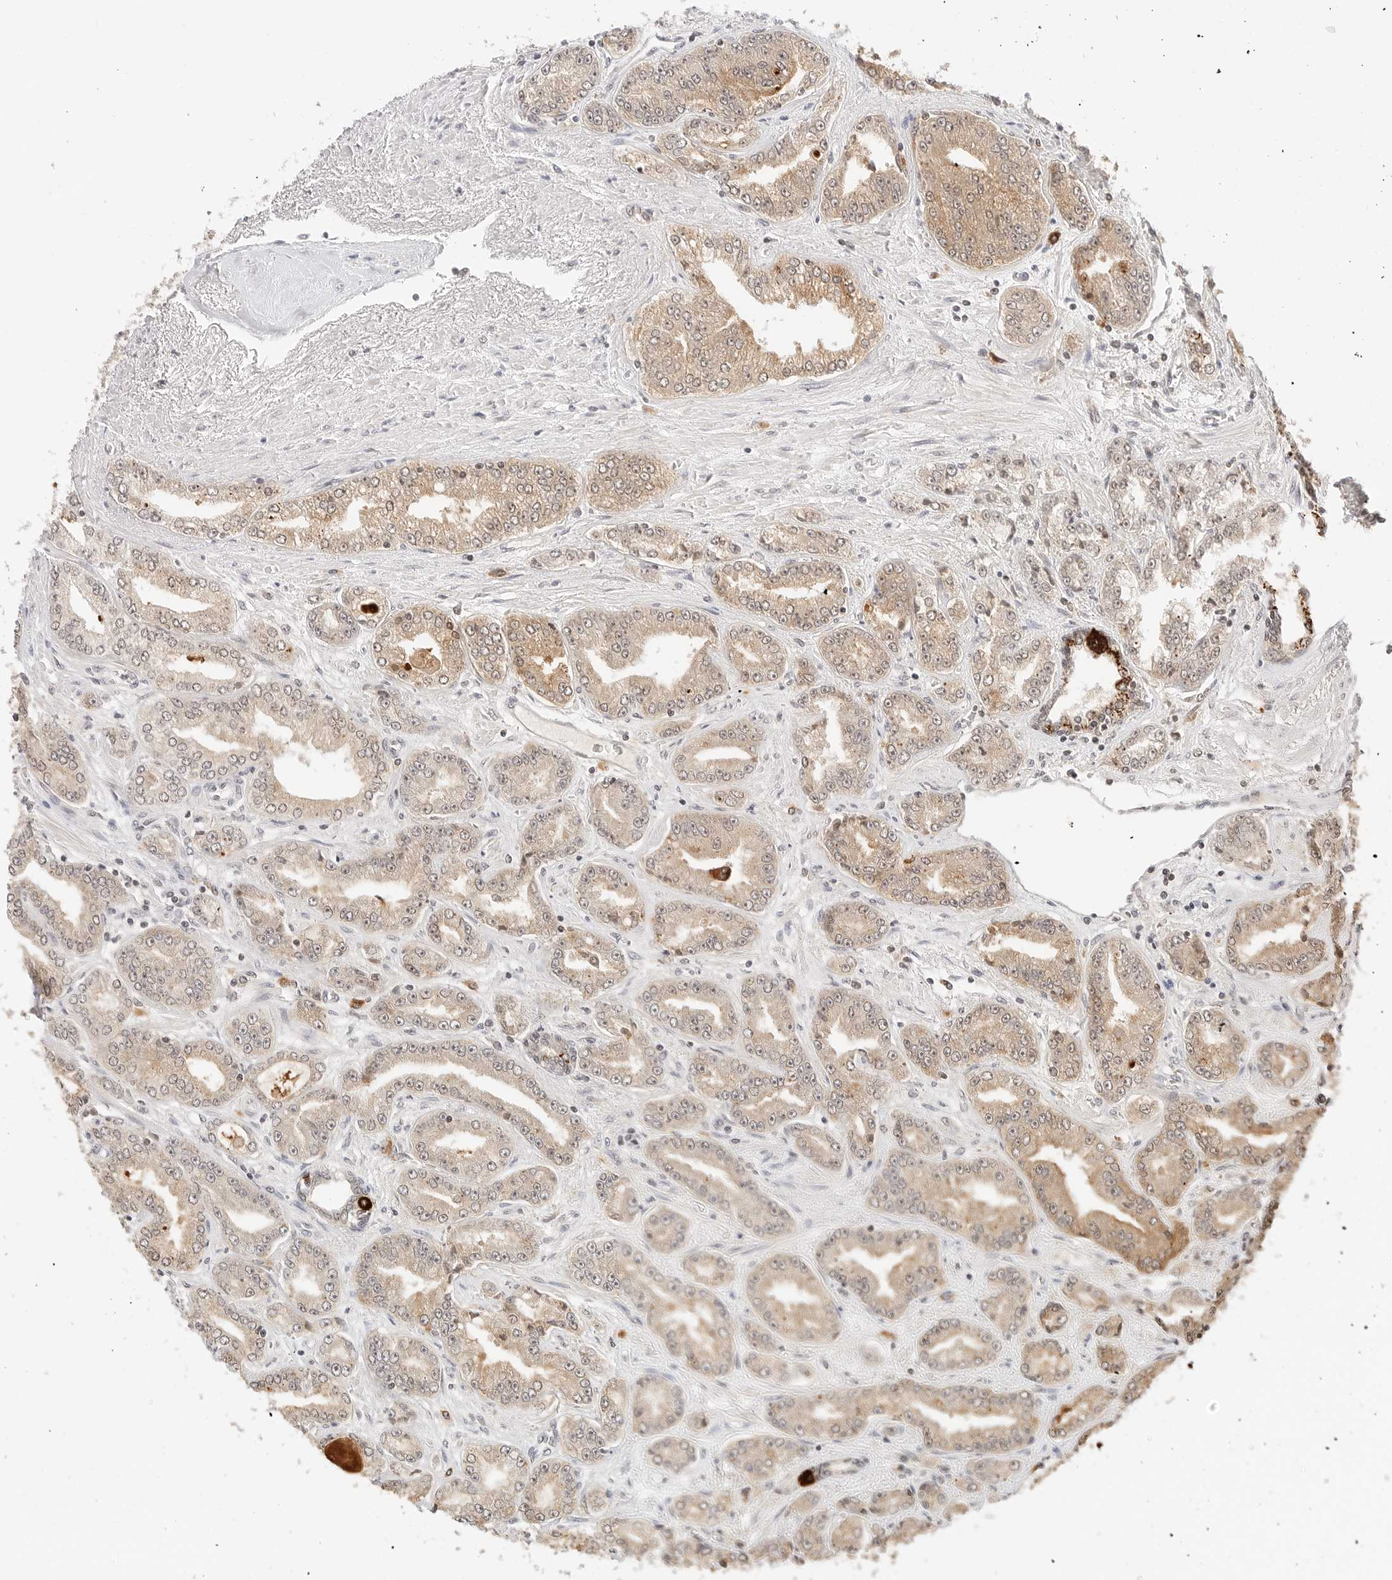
{"staining": {"intensity": "moderate", "quantity": "25%-75%", "location": "cytoplasmic/membranous,nuclear"}, "tissue": "prostate cancer", "cell_type": "Tumor cells", "image_type": "cancer", "snomed": [{"axis": "morphology", "description": "Adenocarcinoma, High grade"}, {"axis": "topography", "description": "Prostate"}], "caption": "A brown stain highlights moderate cytoplasmic/membranous and nuclear staining of a protein in high-grade adenocarcinoma (prostate) tumor cells. The protein of interest is shown in brown color, while the nuclei are stained blue.", "gene": "SEPTIN4", "patient": {"sex": "male", "age": 71}}